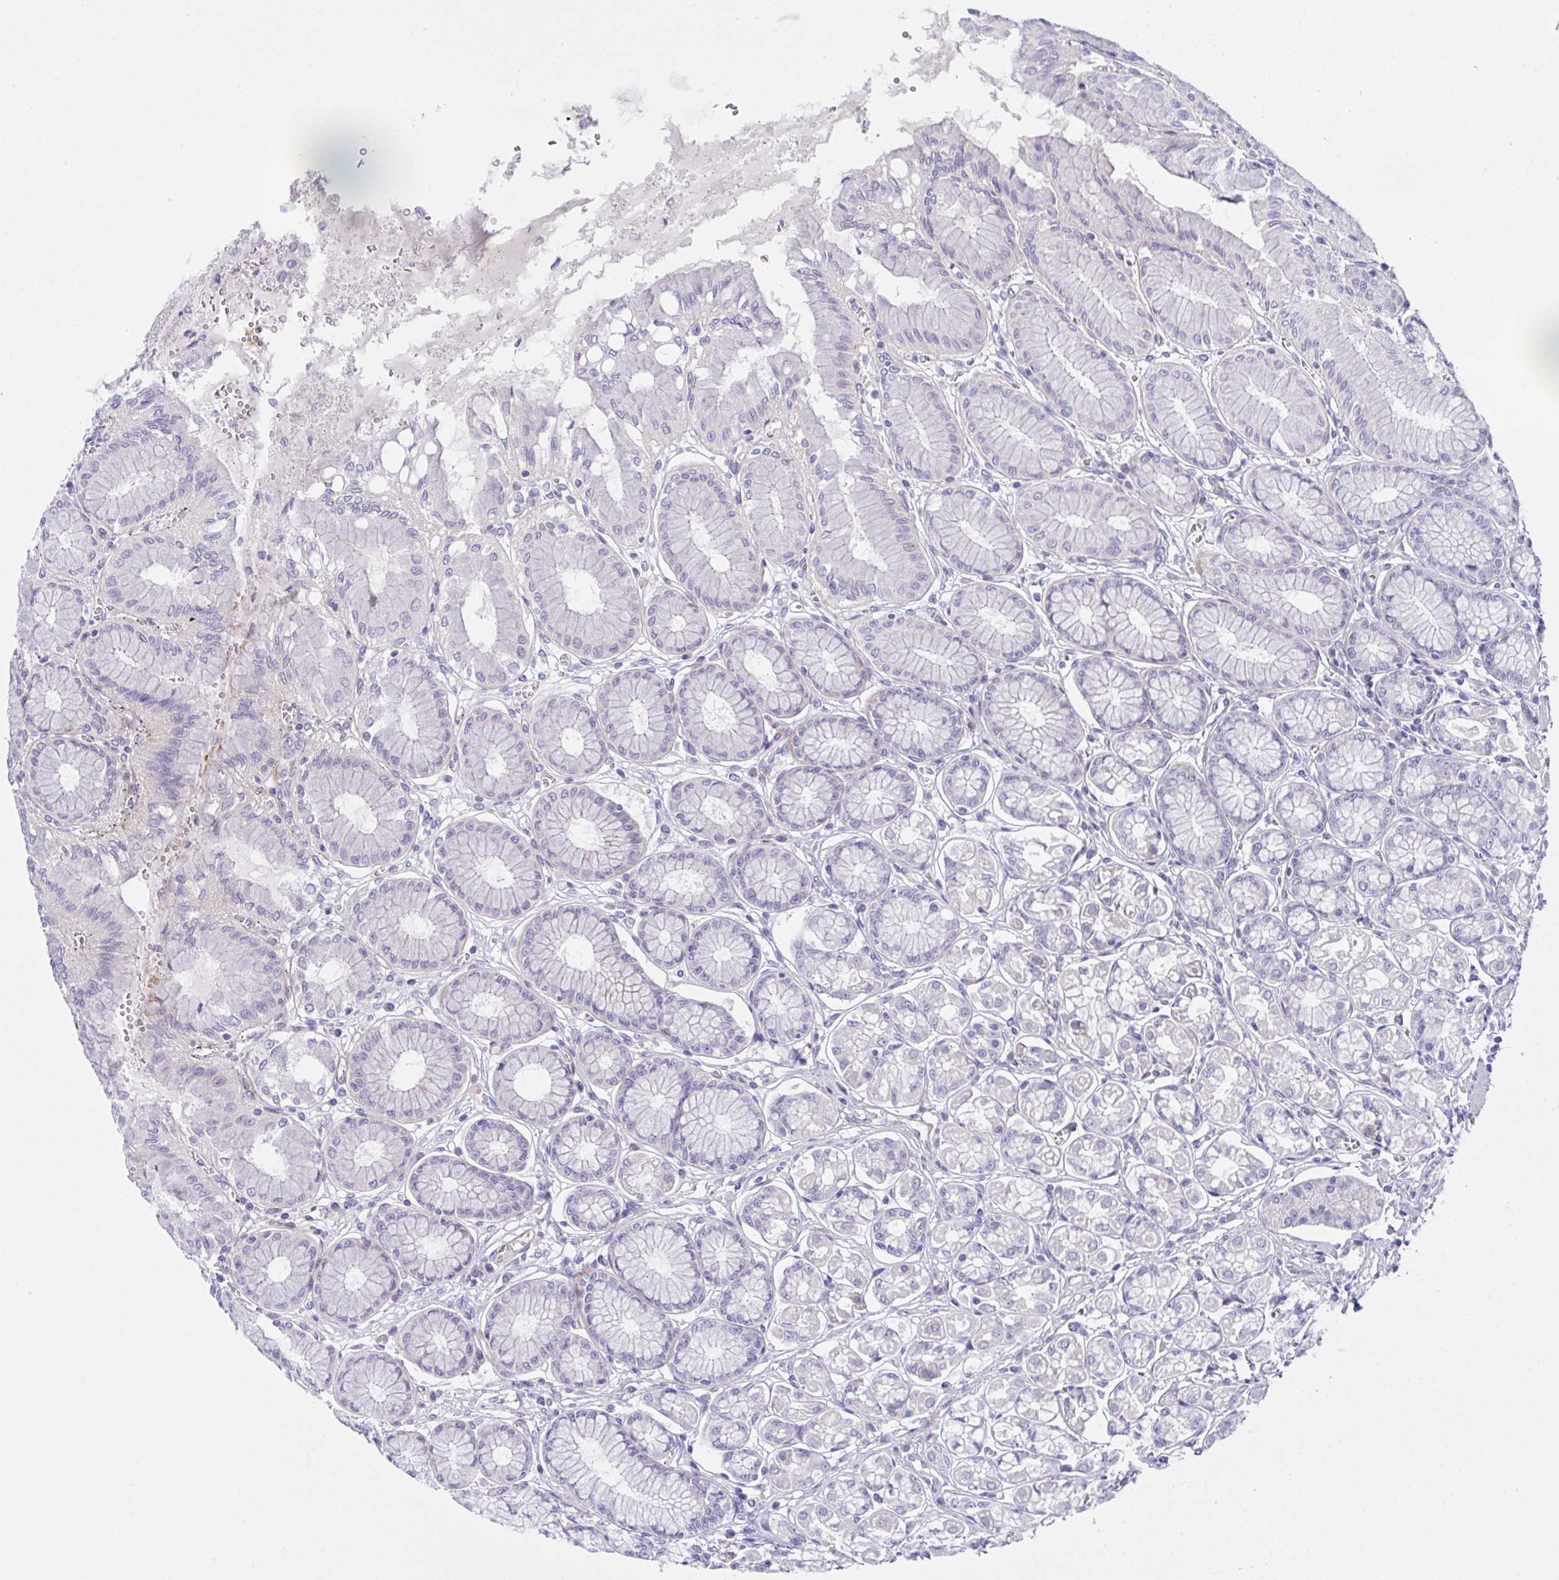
{"staining": {"intensity": "negative", "quantity": "none", "location": "none"}, "tissue": "stomach", "cell_type": "Glandular cells", "image_type": "normal", "snomed": [{"axis": "morphology", "description": "Normal tissue, NOS"}, {"axis": "topography", "description": "Stomach"}, {"axis": "topography", "description": "Stomach, lower"}], "caption": "DAB immunohistochemical staining of unremarkable stomach demonstrates no significant staining in glandular cells.", "gene": "ZNF713", "patient": {"sex": "male", "age": 76}}